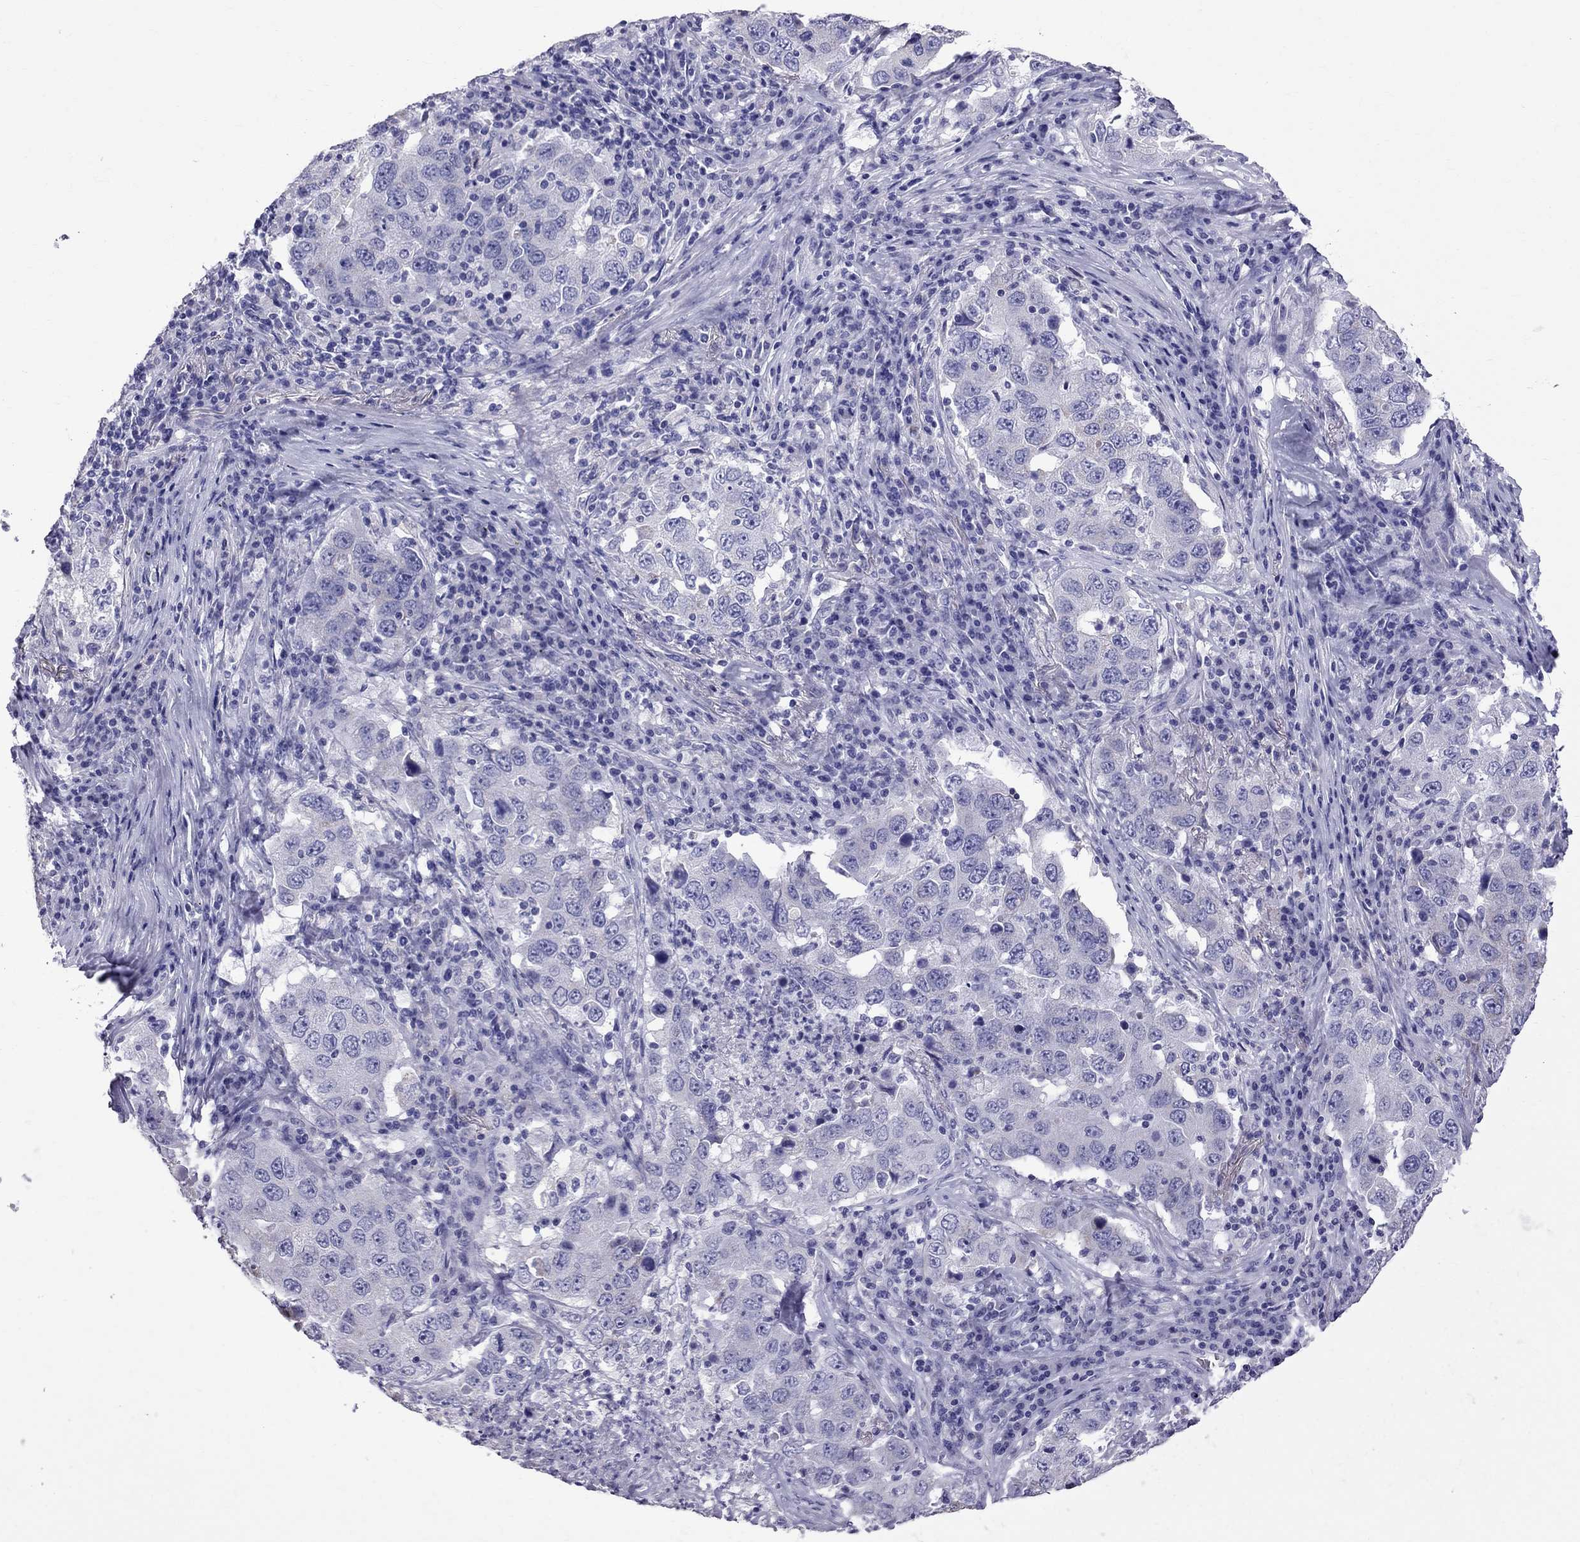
{"staining": {"intensity": "negative", "quantity": "none", "location": "none"}, "tissue": "lung cancer", "cell_type": "Tumor cells", "image_type": "cancer", "snomed": [{"axis": "morphology", "description": "Adenocarcinoma, NOS"}, {"axis": "topography", "description": "Lung"}], "caption": "Immunohistochemical staining of human lung adenocarcinoma exhibits no significant expression in tumor cells.", "gene": "TTLL13", "patient": {"sex": "male", "age": 73}}